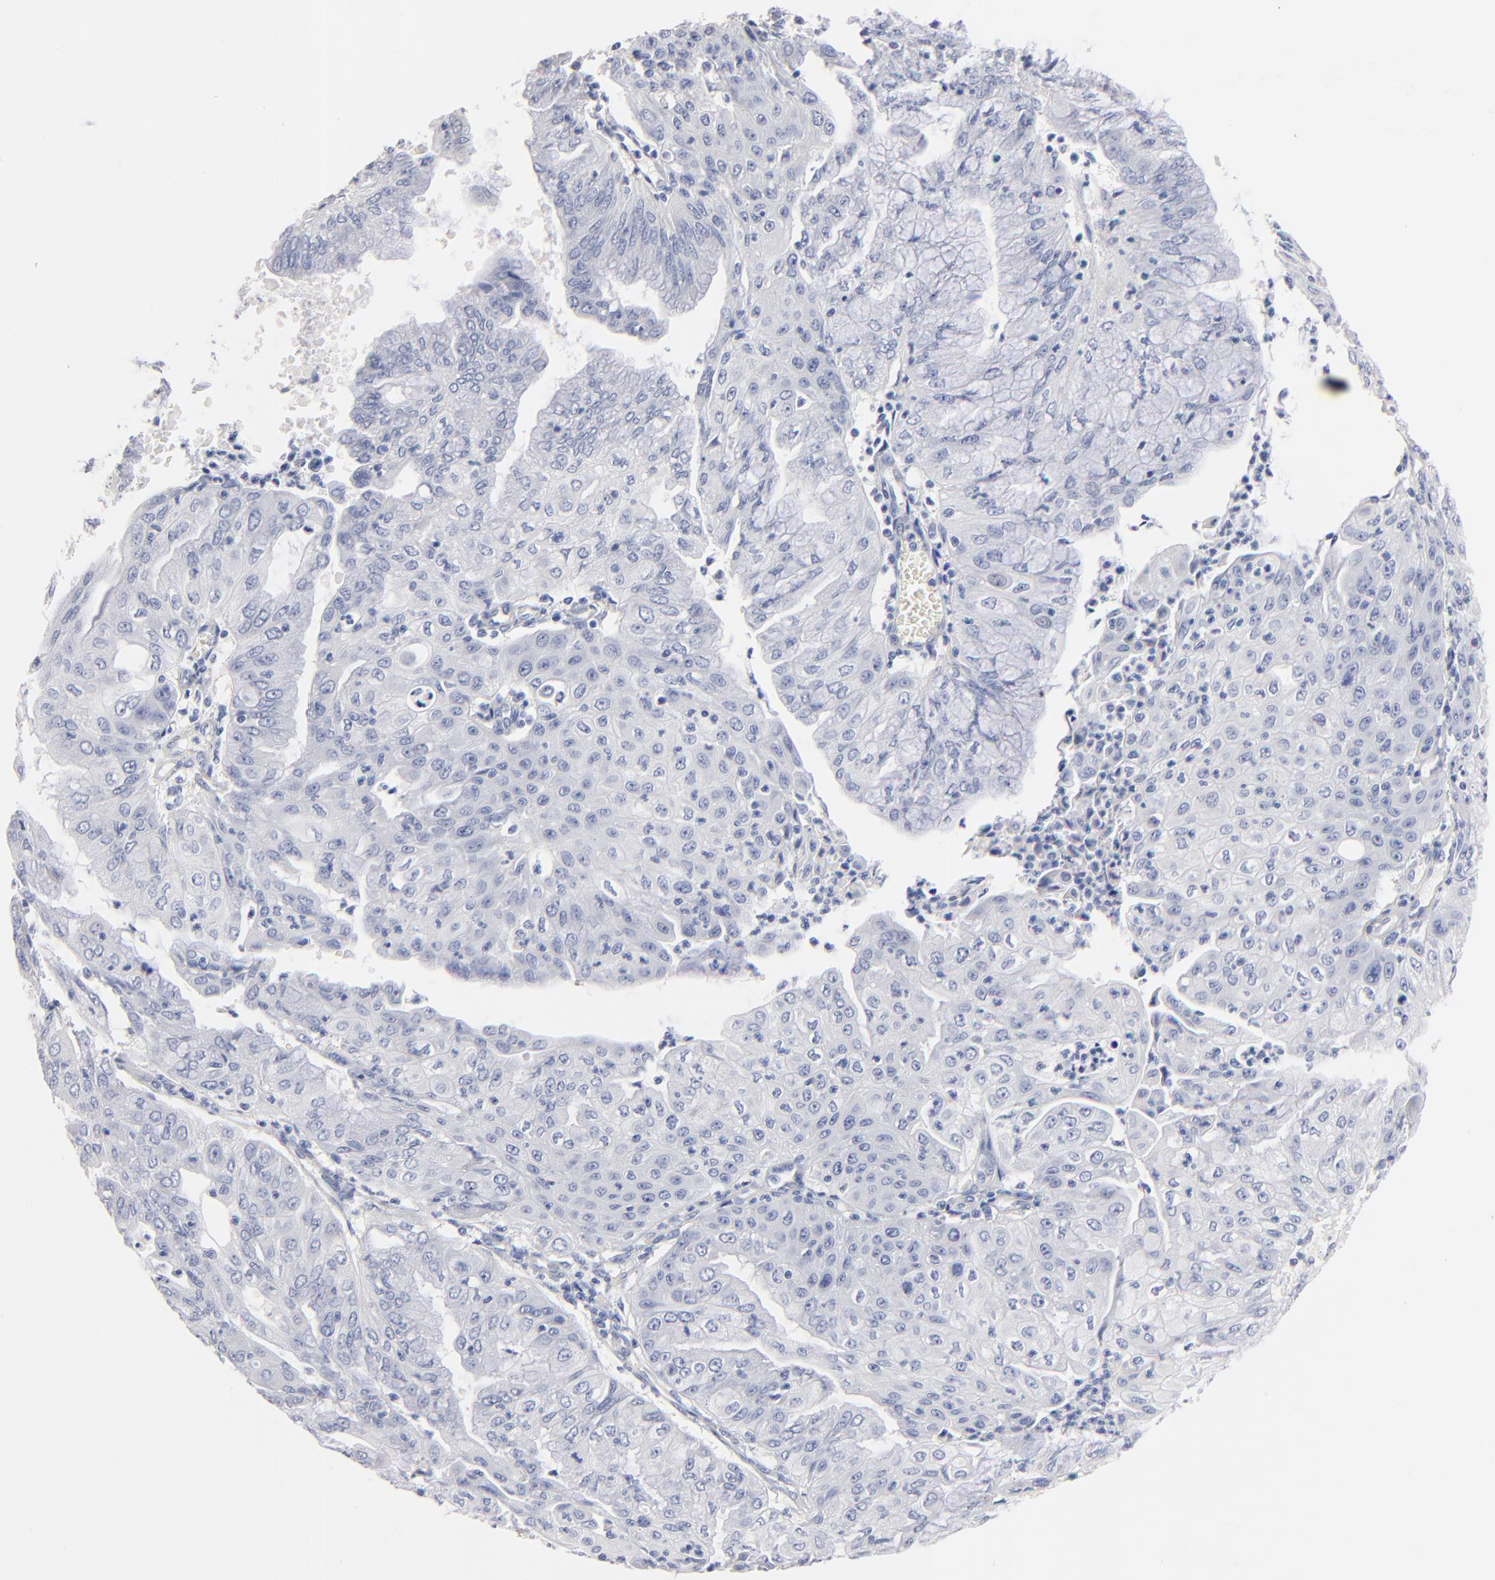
{"staining": {"intensity": "negative", "quantity": "none", "location": "none"}, "tissue": "endometrial cancer", "cell_type": "Tumor cells", "image_type": "cancer", "snomed": [{"axis": "morphology", "description": "Adenocarcinoma, NOS"}, {"axis": "topography", "description": "Endometrium"}], "caption": "This image is of endometrial adenocarcinoma stained with IHC to label a protein in brown with the nuclei are counter-stained blue. There is no positivity in tumor cells.", "gene": "ITGA8", "patient": {"sex": "female", "age": 79}}